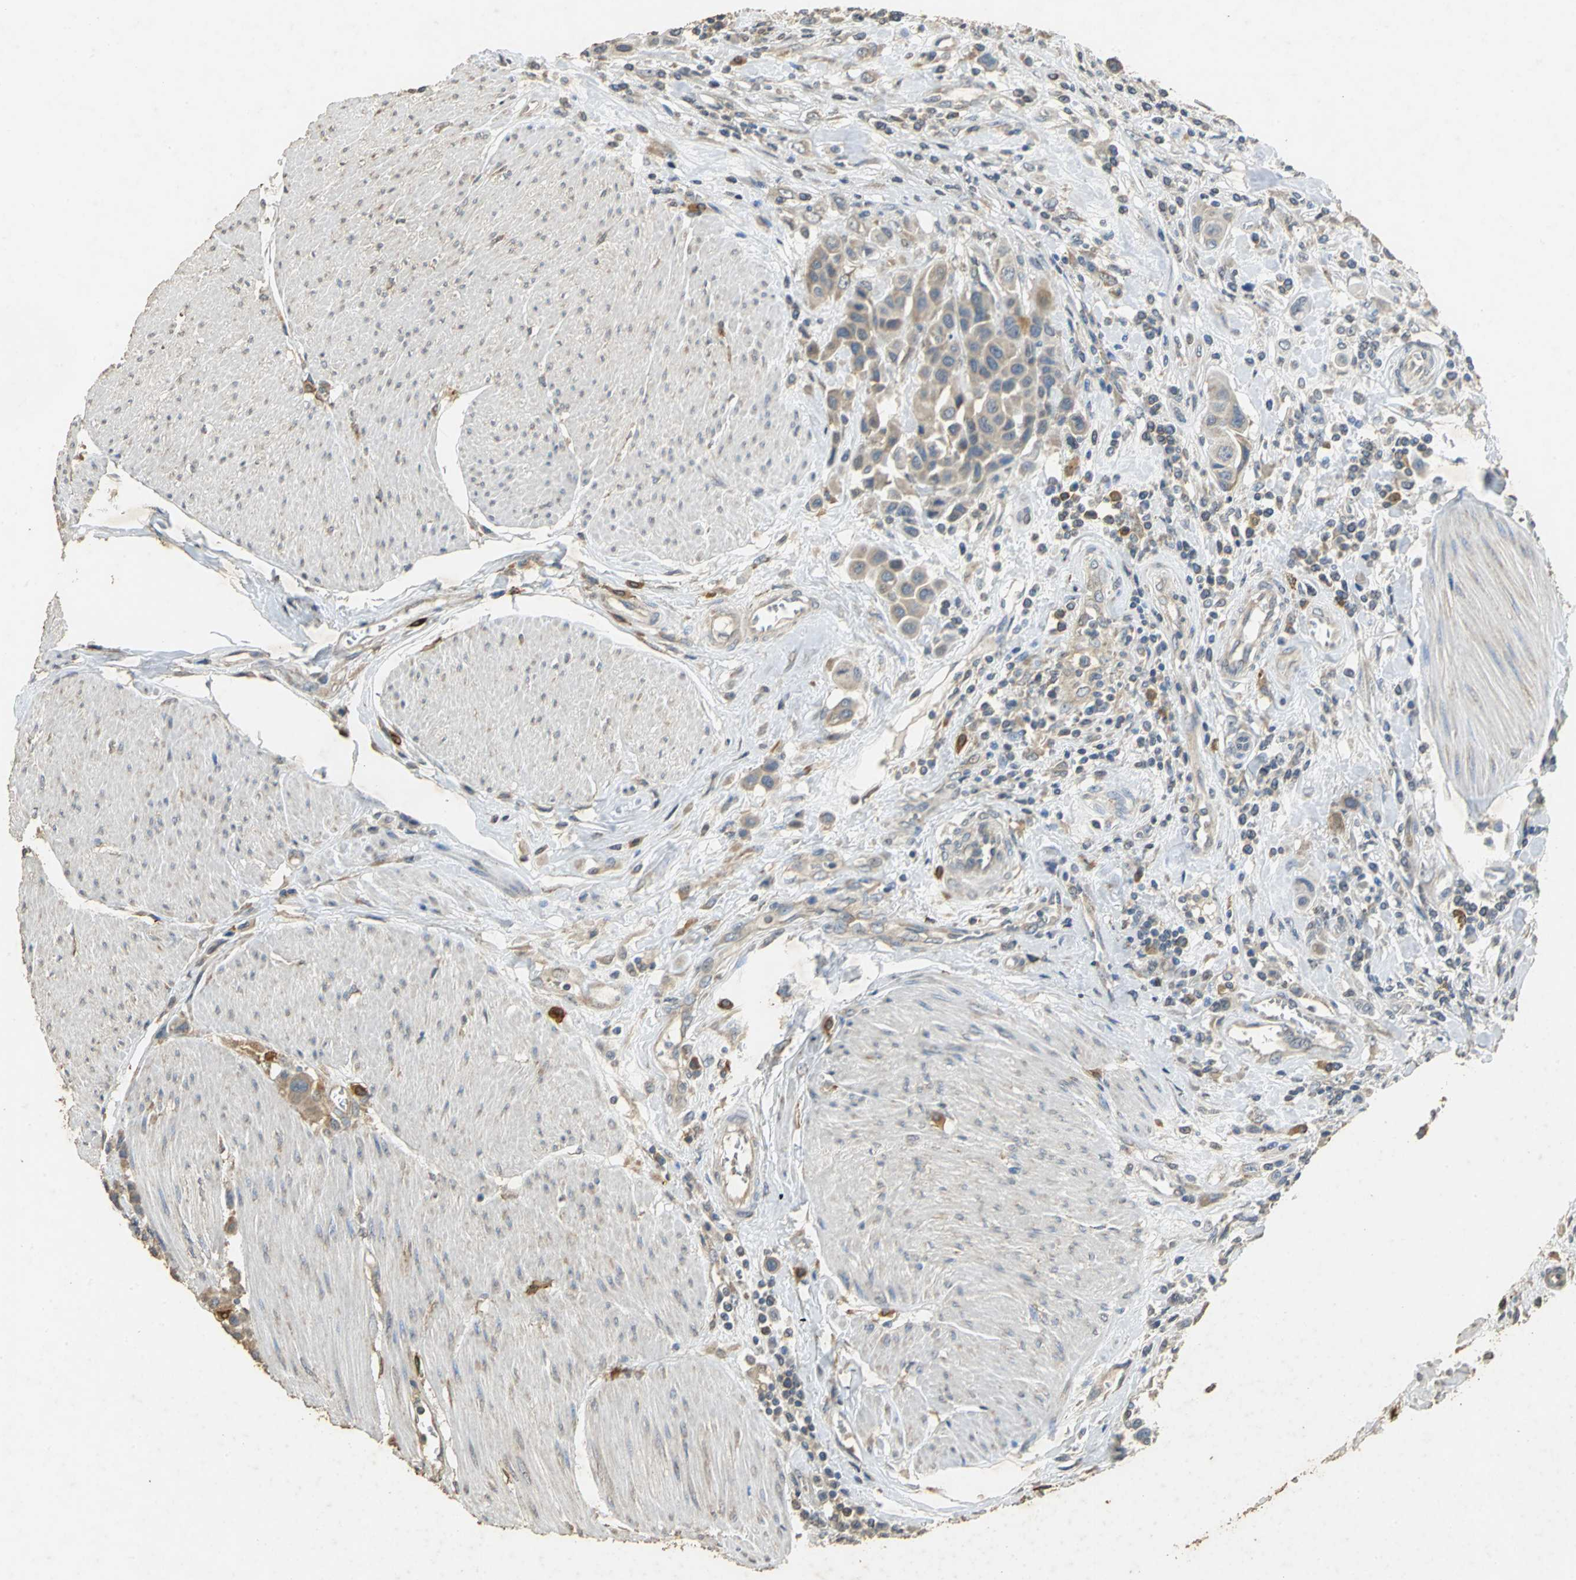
{"staining": {"intensity": "weak", "quantity": ">75%", "location": "cytoplasmic/membranous"}, "tissue": "urothelial cancer", "cell_type": "Tumor cells", "image_type": "cancer", "snomed": [{"axis": "morphology", "description": "Urothelial carcinoma, High grade"}, {"axis": "topography", "description": "Urinary bladder"}], "caption": "Tumor cells exhibit weak cytoplasmic/membranous positivity in about >75% of cells in urothelial cancer. The protein of interest is stained brown, and the nuclei are stained in blue (DAB (3,3'-diaminobenzidine) IHC with brightfield microscopy, high magnification).", "gene": "ACSL4", "patient": {"sex": "male", "age": 50}}